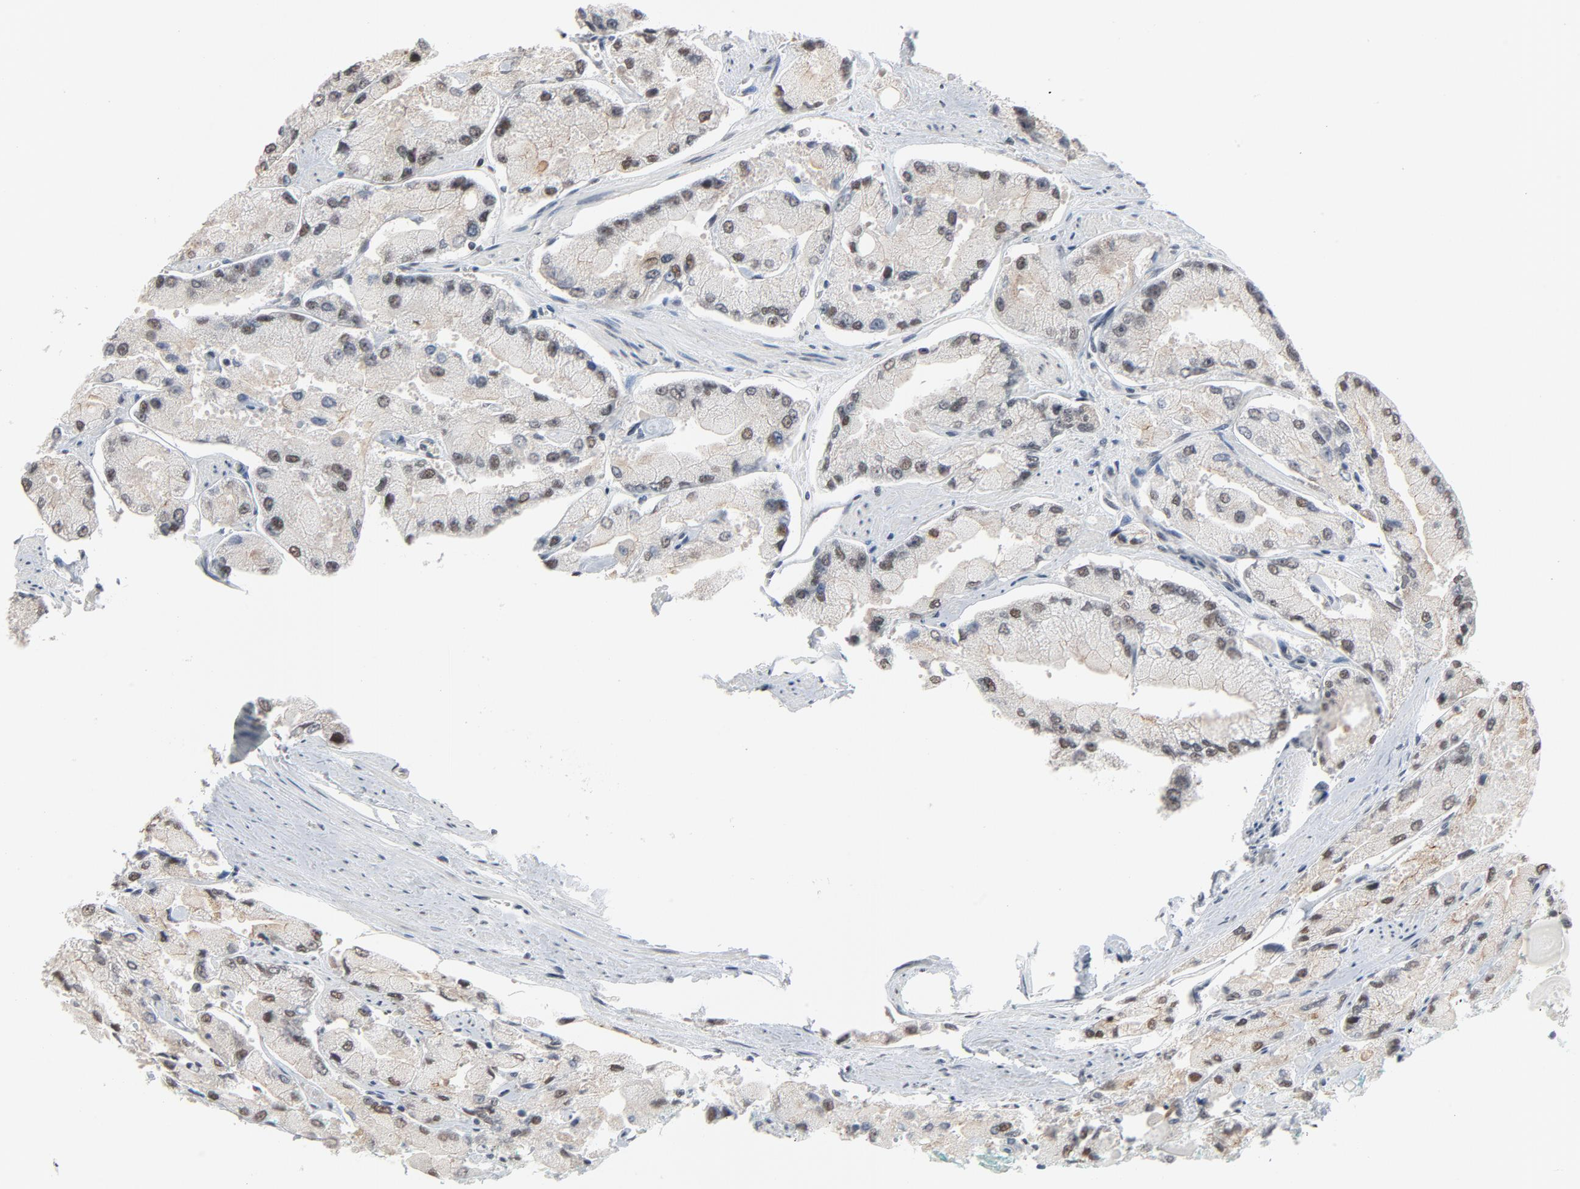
{"staining": {"intensity": "weak", "quantity": "<25%", "location": "cytoplasmic/membranous"}, "tissue": "prostate cancer", "cell_type": "Tumor cells", "image_type": "cancer", "snomed": [{"axis": "morphology", "description": "Adenocarcinoma, High grade"}, {"axis": "topography", "description": "Prostate"}], "caption": "This is a micrograph of immunohistochemistry staining of prostate high-grade adenocarcinoma, which shows no staining in tumor cells. Nuclei are stained in blue.", "gene": "ITPR3", "patient": {"sex": "male", "age": 58}}